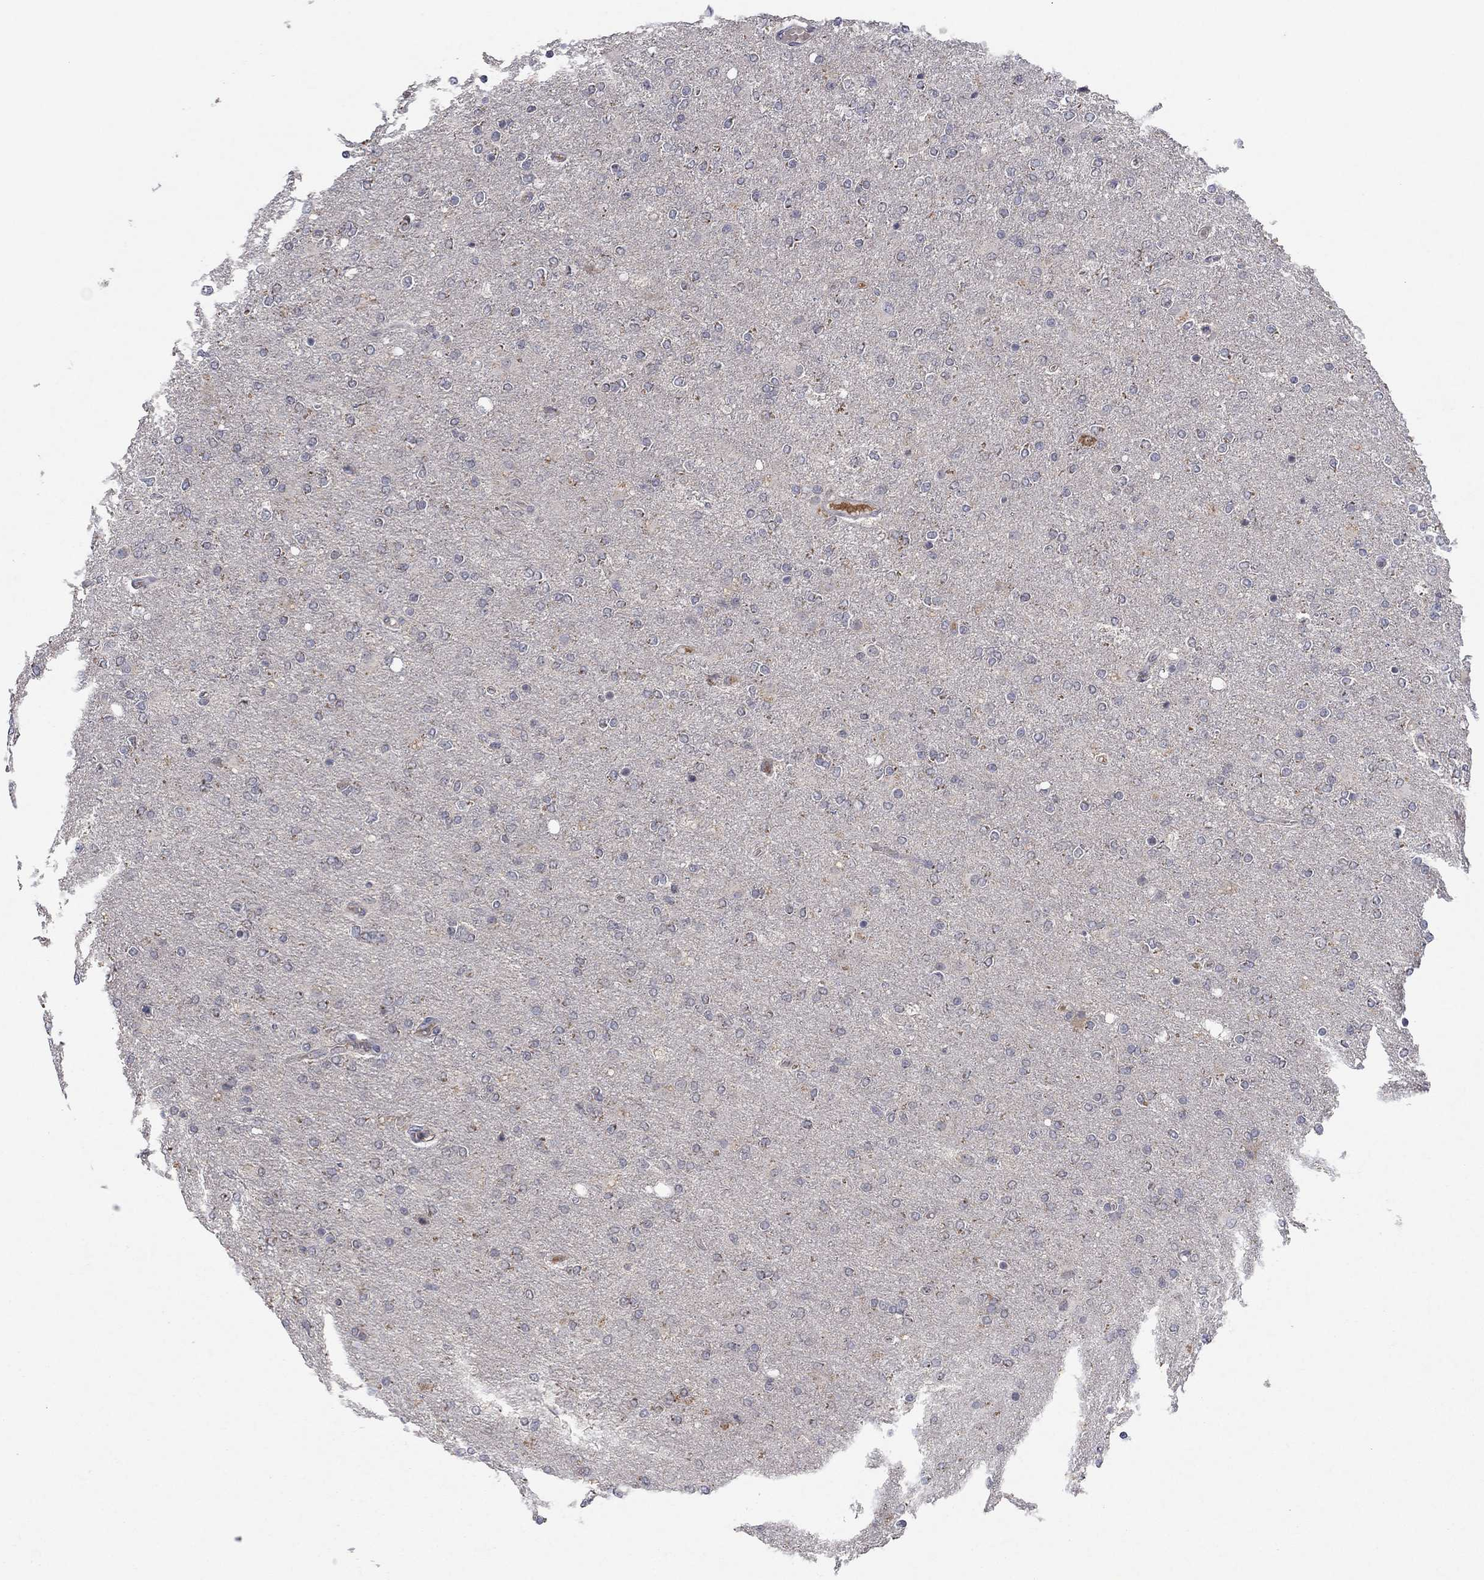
{"staining": {"intensity": "negative", "quantity": "none", "location": "none"}, "tissue": "glioma", "cell_type": "Tumor cells", "image_type": "cancer", "snomed": [{"axis": "morphology", "description": "Glioma, malignant, High grade"}, {"axis": "topography", "description": "Cerebral cortex"}], "caption": "Glioma stained for a protein using IHC displays no positivity tumor cells.", "gene": "IL4", "patient": {"sex": "male", "age": 70}}